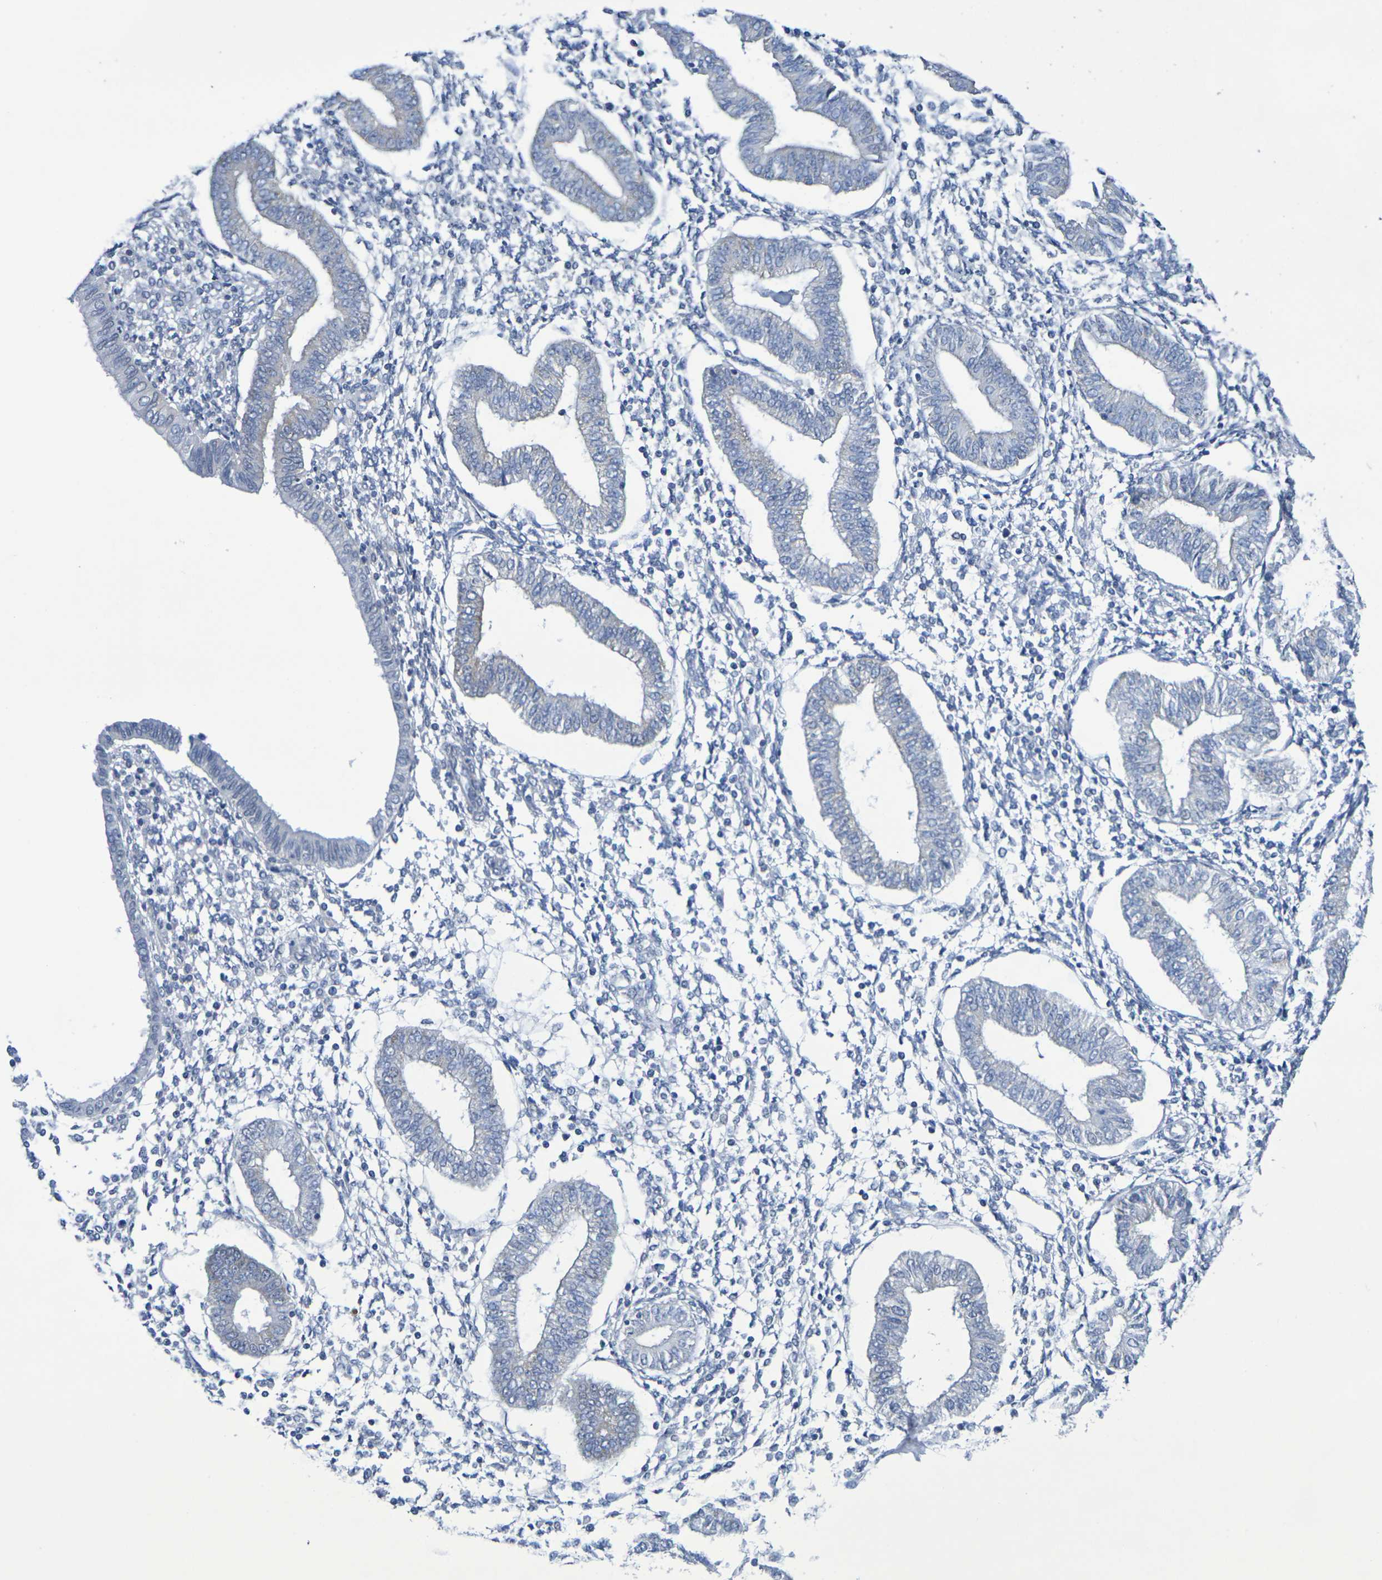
{"staining": {"intensity": "negative", "quantity": "none", "location": "none"}, "tissue": "endometrium", "cell_type": "Cells in endometrial stroma", "image_type": "normal", "snomed": [{"axis": "morphology", "description": "Normal tissue, NOS"}, {"axis": "topography", "description": "Endometrium"}], "caption": "Image shows no protein staining in cells in endometrial stroma of unremarkable endometrium.", "gene": "CHRNB1", "patient": {"sex": "female", "age": 50}}